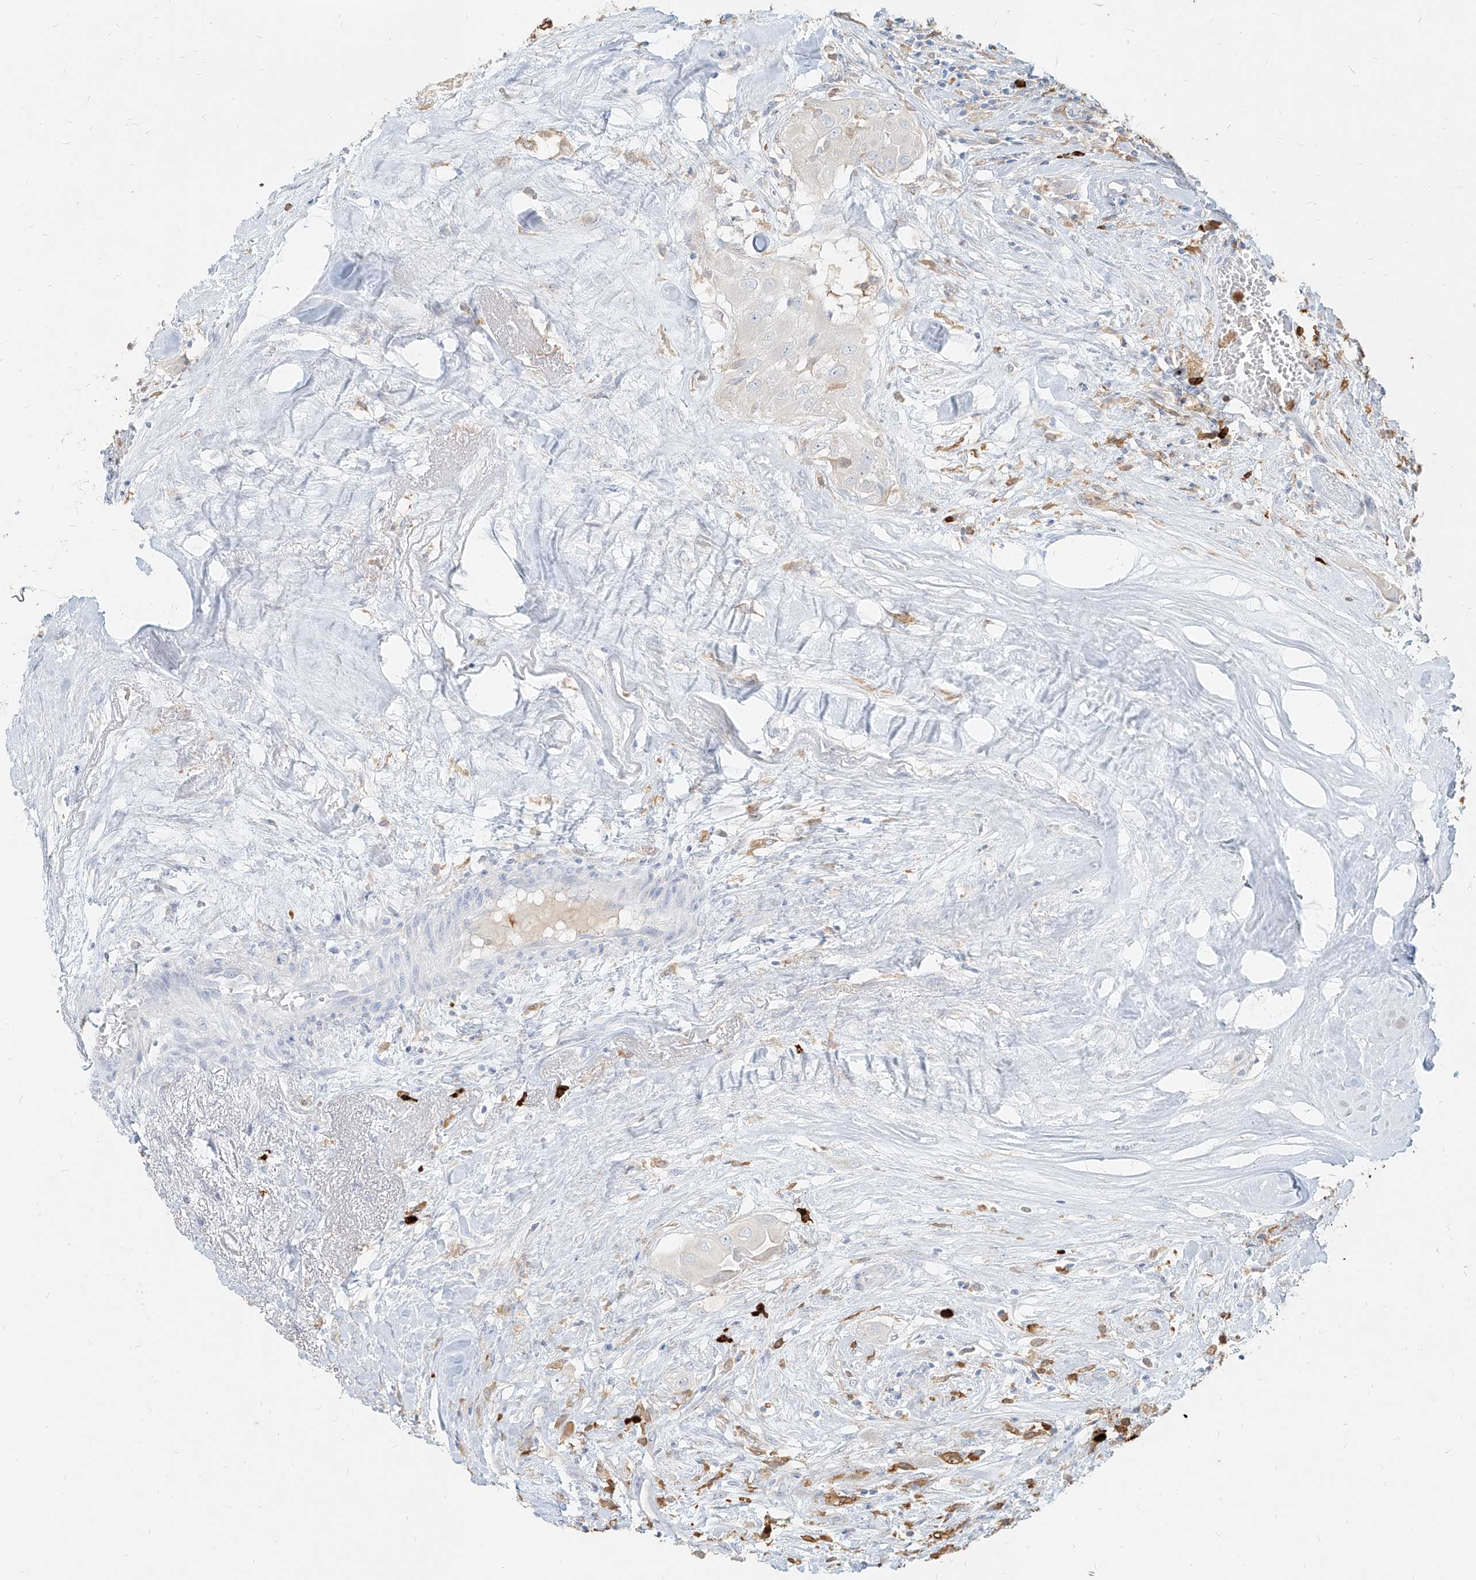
{"staining": {"intensity": "negative", "quantity": "none", "location": "none"}, "tissue": "thyroid cancer", "cell_type": "Tumor cells", "image_type": "cancer", "snomed": [{"axis": "morphology", "description": "Papillary adenocarcinoma, NOS"}, {"axis": "topography", "description": "Thyroid gland"}], "caption": "Tumor cells show no significant protein expression in papillary adenocarcinoma (thyroid).", "gene": "PGD", "patient": {"sex": "female", "age": 59}}